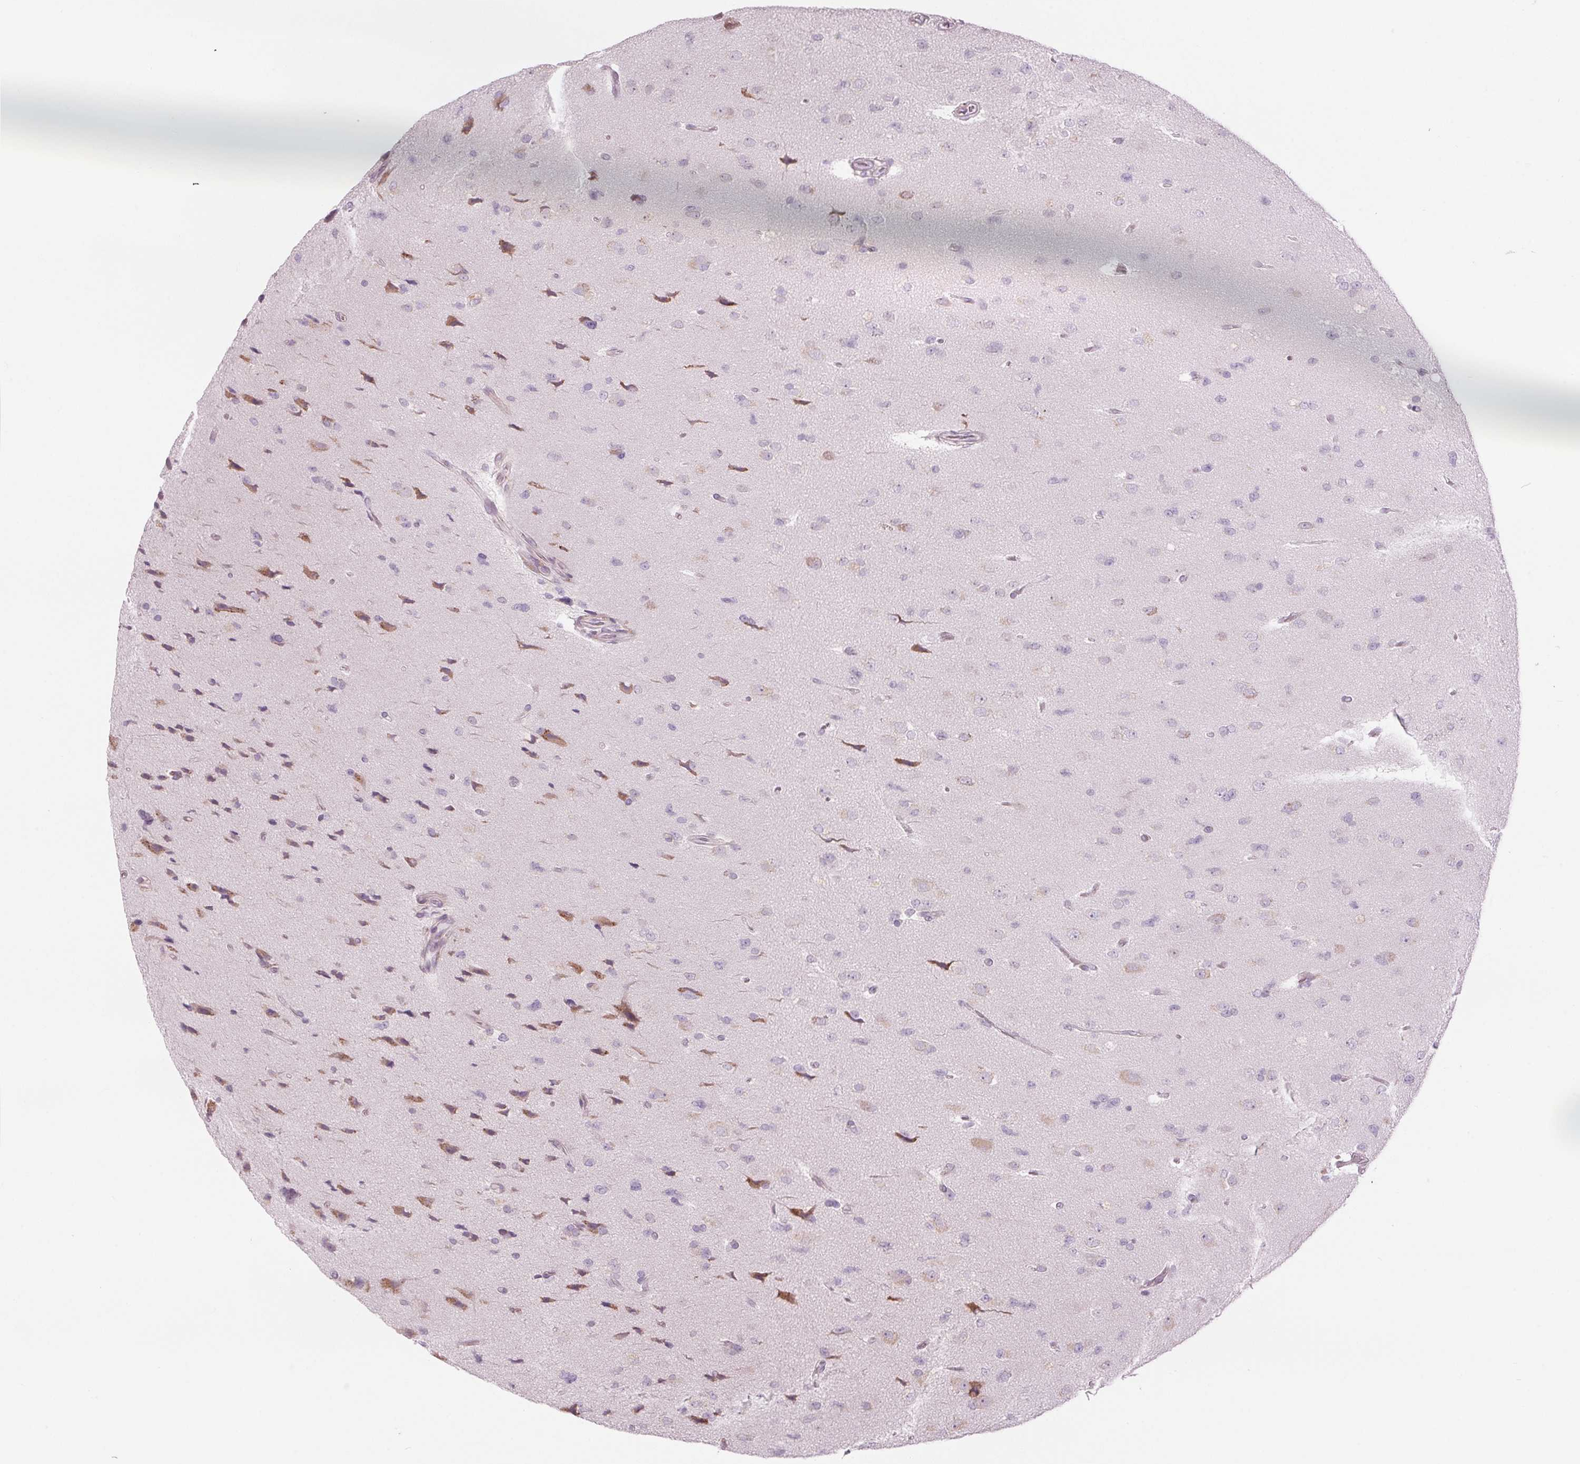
{"staining": {"intensity": "negative", "quantity": "none", "location": "none"}, "tissue": "glioma", "cell_type": "Tumor cells", "image_type": "cancer", "snomed": [{"axis": "morphology", "description": "Glioma, malignant, Low grade"}, {"axis": "topography", "description": "Brain"}], "caption": "This is an immunohistochemistry micrograph of glioma. There is no expression in tumor cells.", "gene": "GNMT", "patient": {"sex": "female", "age": 55}}